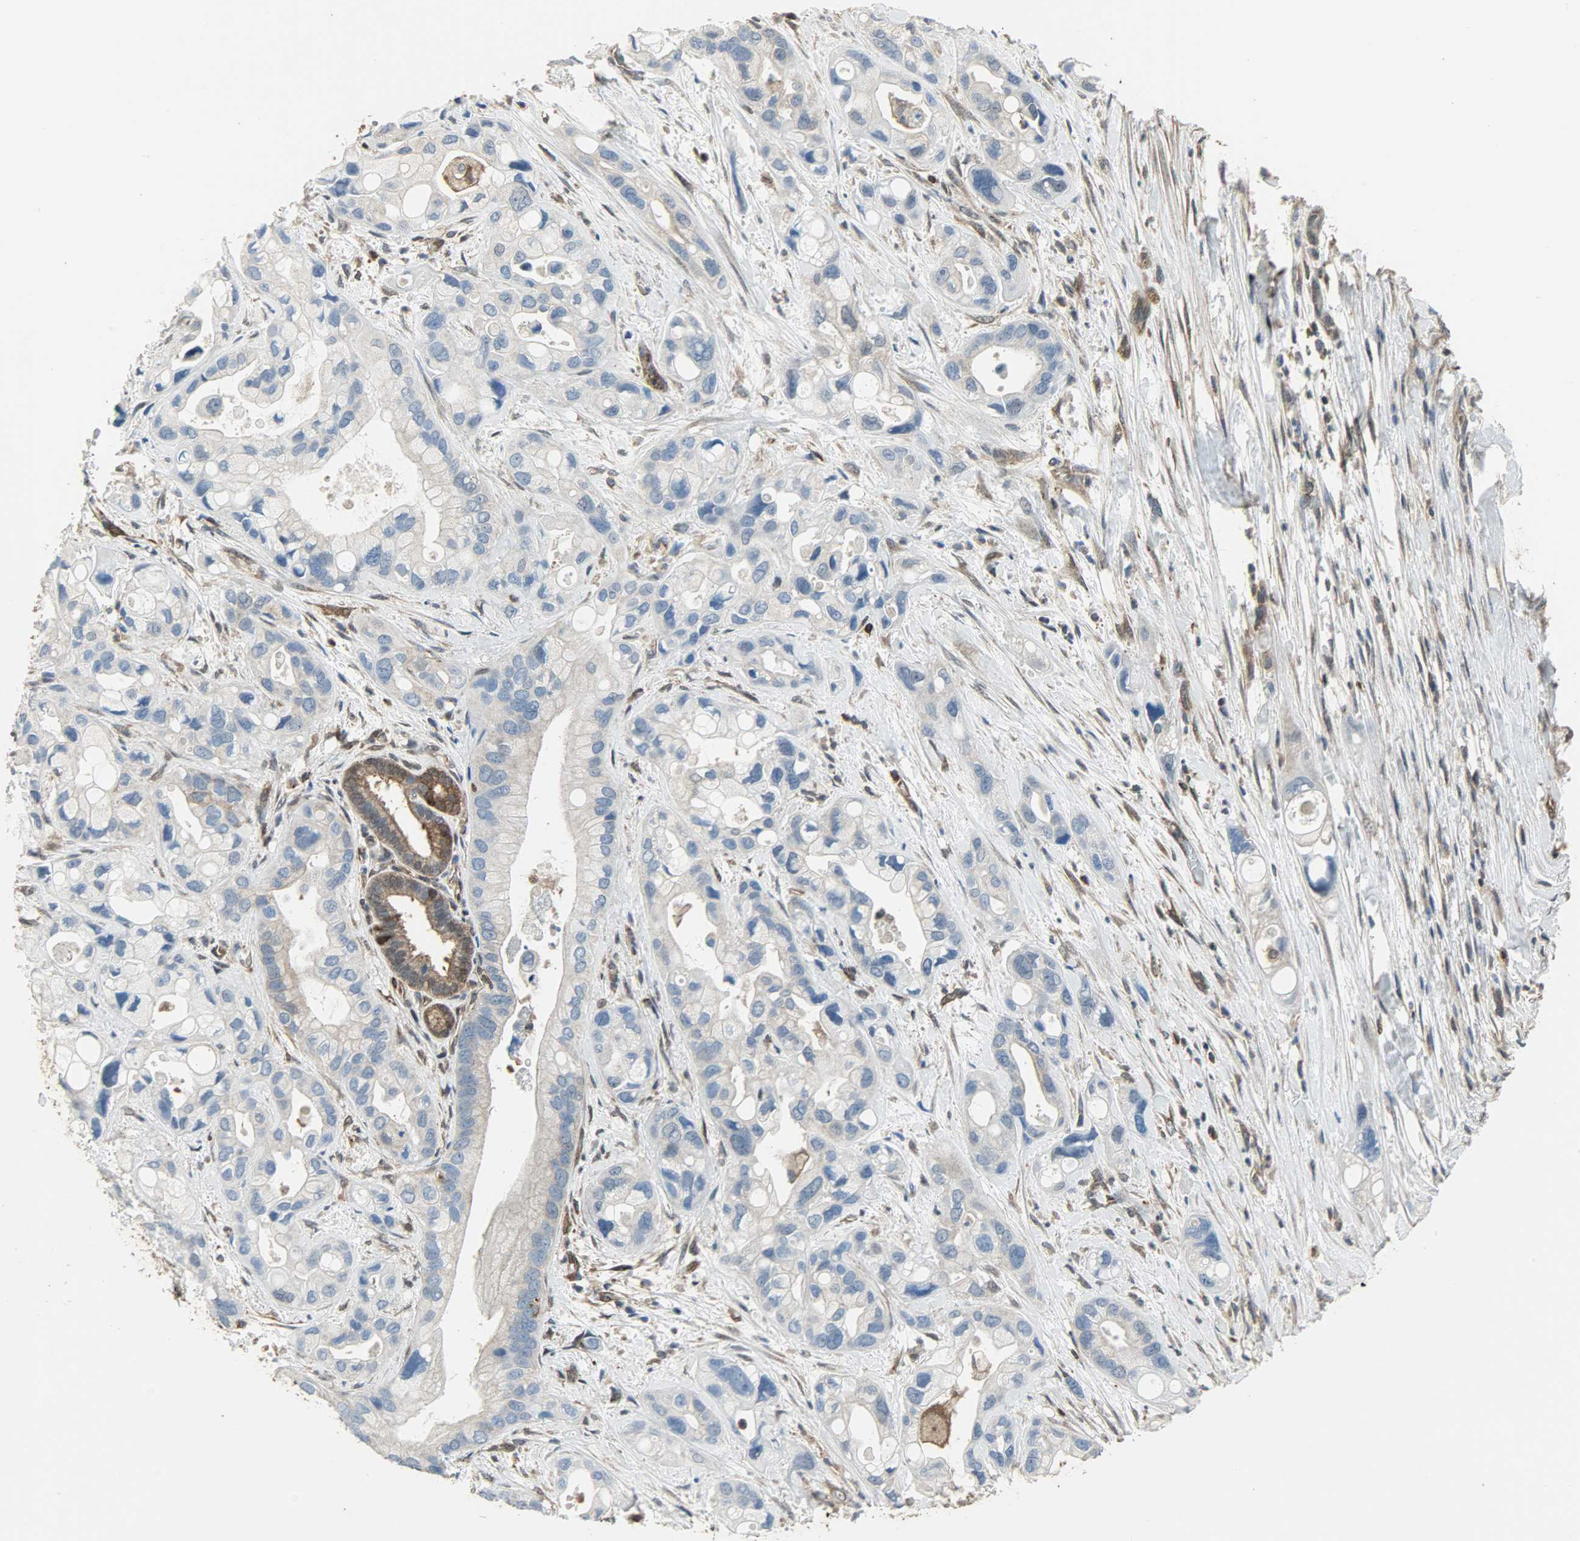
{"staining": {"intensity": "moderate", "quantity": "<25%", "location": "cytoplasmic/membranous"}, "tissue": "pancreatic cancer", "cell_type": "Tumor cells", "image_type": "cancer", "snomed": [{"axis": "morphology", "description": "Adenocarcinoma, NOS"}, {"axis": "topography", "description": "Pancreas"}], "caption": "The immunohistochemical stain shows moderate cytoplasmic/membranous expression in tumor cells of adenocarcinoma (pancreatic) tissue. (brown staining indicates protein expression, while blue staining denotes nuclei).", "gene": "LDHB", "patient": {"sex": "female", "age": 77}}